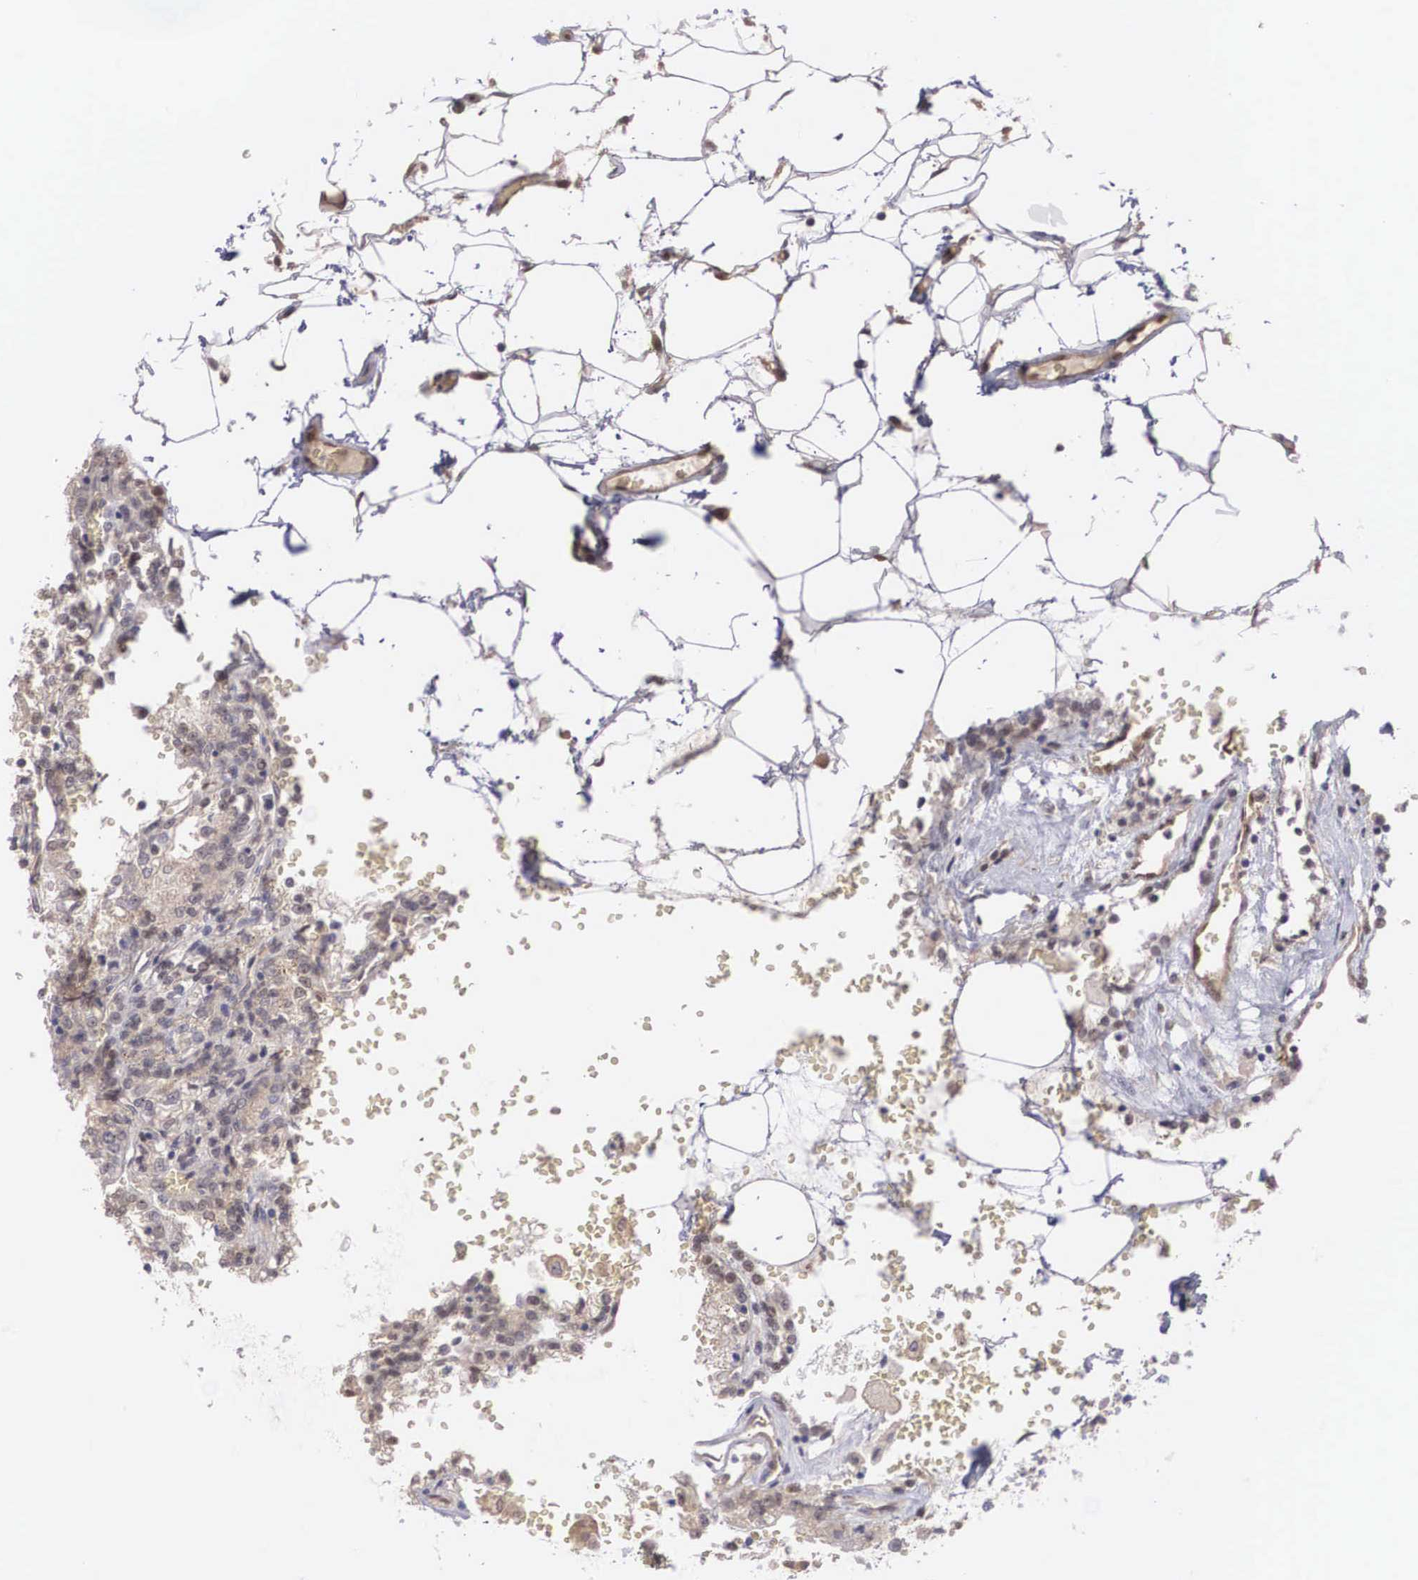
{"staining": {"intensity": "weak", "quantity": "25%-75%", "location": "cytoplasmic/membranous"}, "tissue": "renal cancer", "cell_type": "Tumor cells", "image_type": "cancer", "snomed": [{"axis": "morphology", "description": "Adenocarcinoma, NOS"}, {"axis": "topography", "description": "Kidney"}], "caption": "Immunohistochemical staining of renal cancer (adenocarcinoma) reveals low levels of weak cytoplasmic/membranous protein staining in approximately 25%-75% of tumor cells.", "gene": "DNAJB7", "patient": {"sex": "female", "age": 56}}